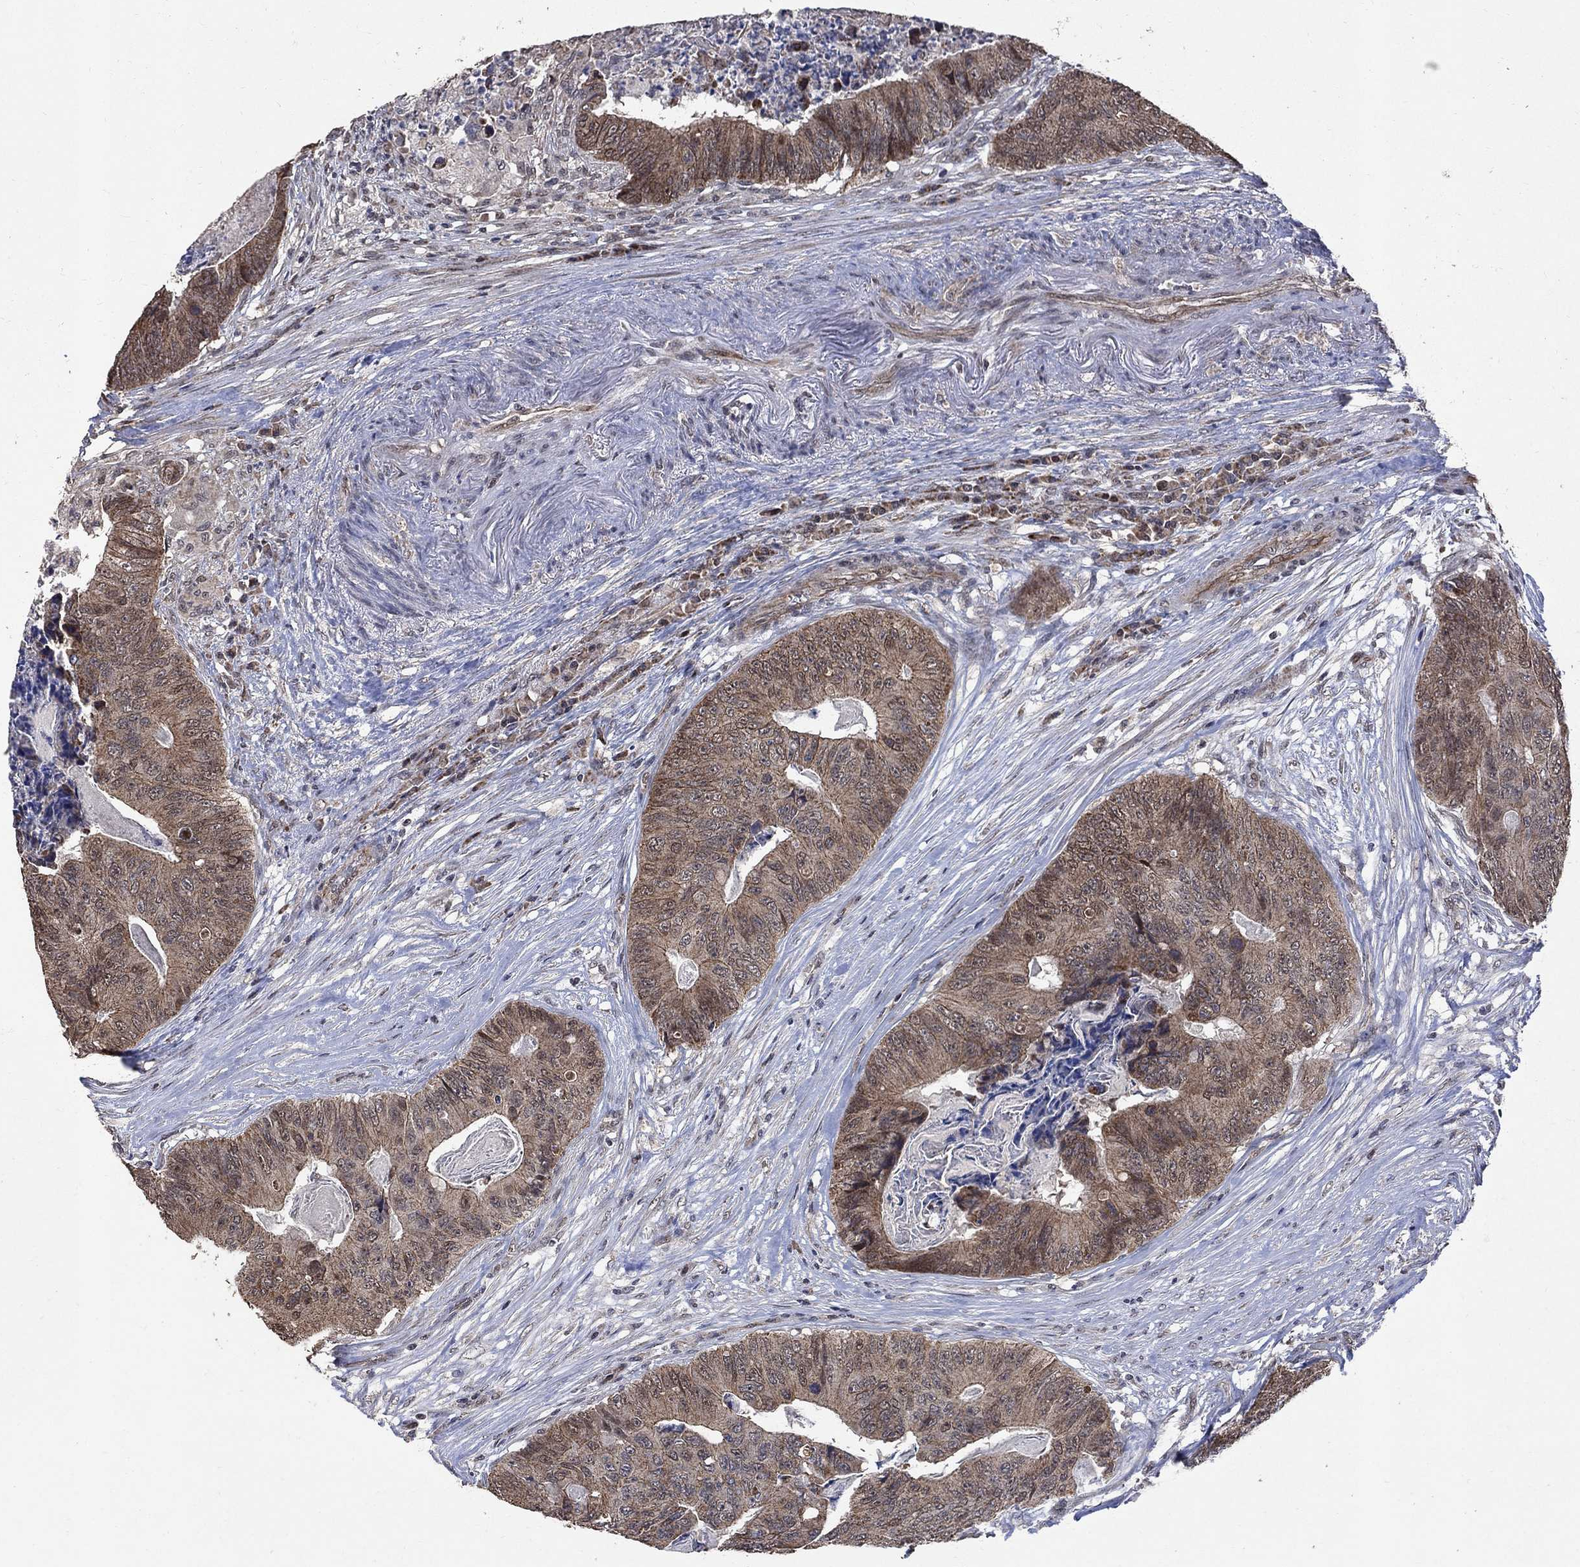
{"staining": {"intensity": "moderate", "quantity": ">75%", "location": "cytoplasmic/membranous"}, "tissue": "colorectal cancer", "cell_type": "Tumor cells", "image_type": "cancer", "snomed": [{"axis": "morphology", "description": "Adenocarcinoma, NOS"}, {"axis": "topography", "description": "Colon"}], "caption": "Moderate cytoplasmic/membranous positivity is seen in about >75% of tumor cells in colorectal adenocarcinoma.", "gene": "ANKRA2", "patient": {"sex": "male", "age": 84}}